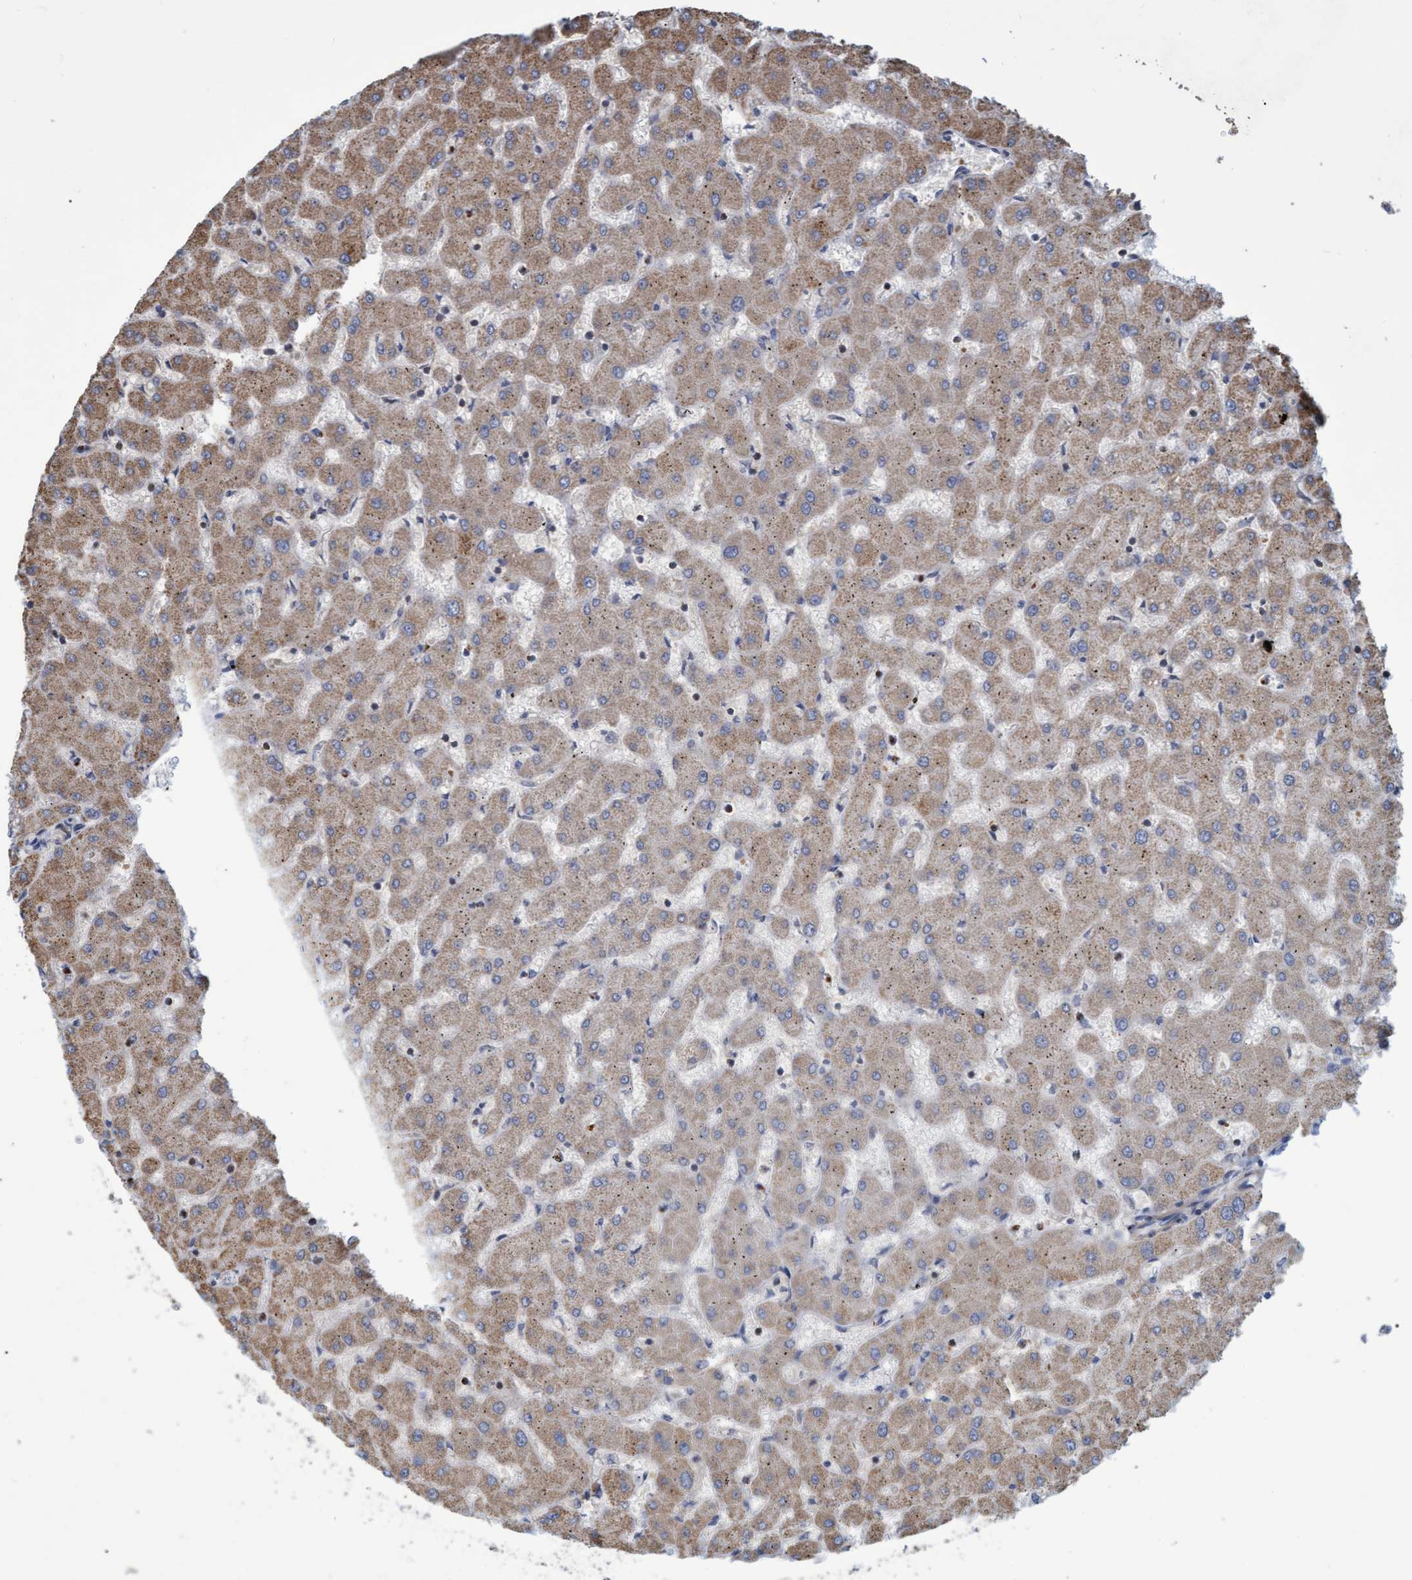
{"staining": {"intensity": "negative", "quantity": "none", "location": "none"}, "tissue": "liver", "cell_type": "Cholangiocytes", "image_type": "normal", "snomed": [{"axis": "morphology", "description": "Normal tissue, NOS"}, {"axis": "topography", "description": "Liver"}], "caption": "The micrograph demonstrates no staining of cholangiocytes in normal liver.", "gene": "NAA15", "patient": {"sex": "female", "age": 63}}